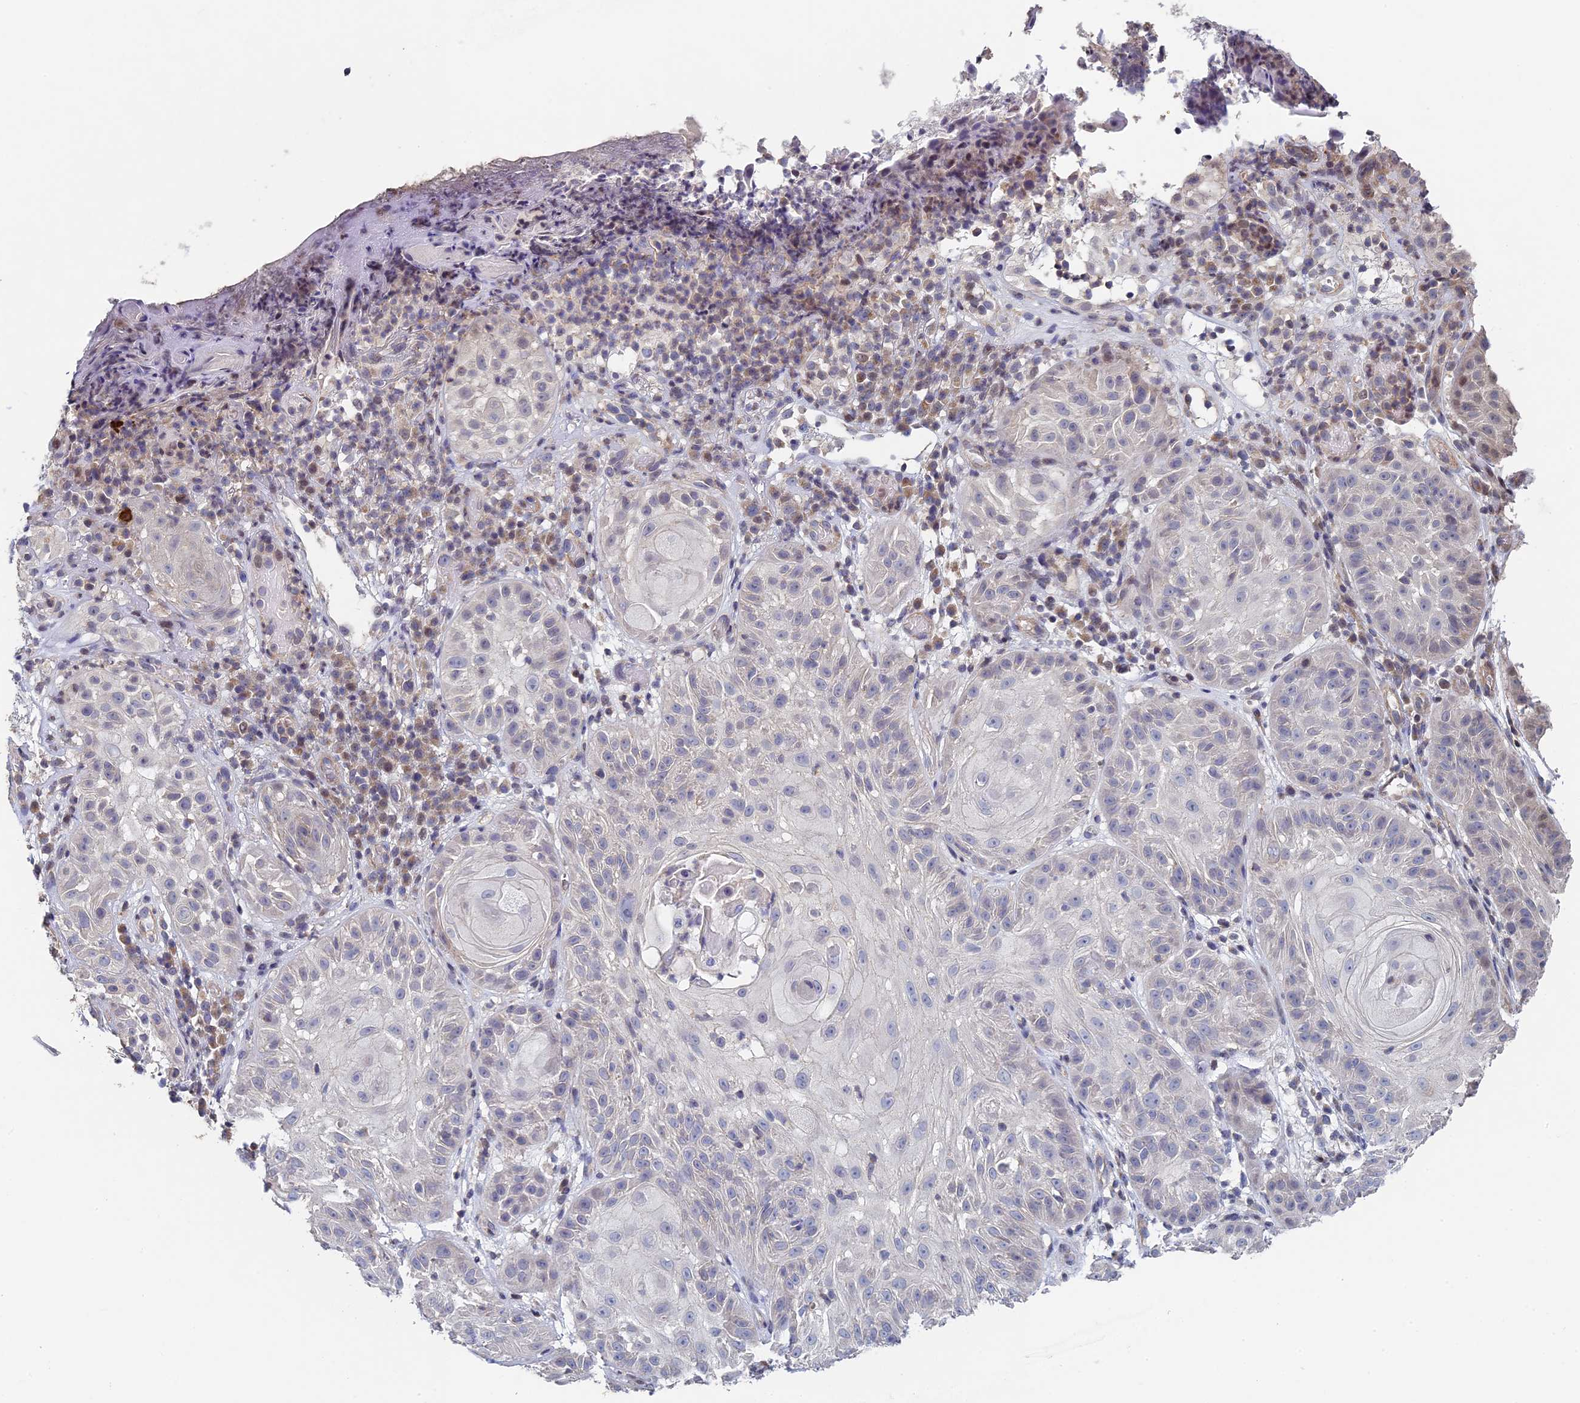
{"staining": {"intensity": "negative", "quantity": "none", "location": "none"}, "tissue": "skin cancer", "cell_type": "Tumor cells", "image_type": "cancer", "snomed": [{"axis": "morphology", "description": "Normal tissue, NOS"}, {"axis": "morphology", "description": "Basal cell carcinoma"}, {"axis": "topography", "description": "Skin"}], "caption": "Immunohistochemistry of skin cancer (basal cell carcinoma) displays no expression in tumor cells. (DAB immunohistochemistry (IHC), high magnification).", "gene": "DIXDC1", "patient": {"sex": "male", "age": 93}}